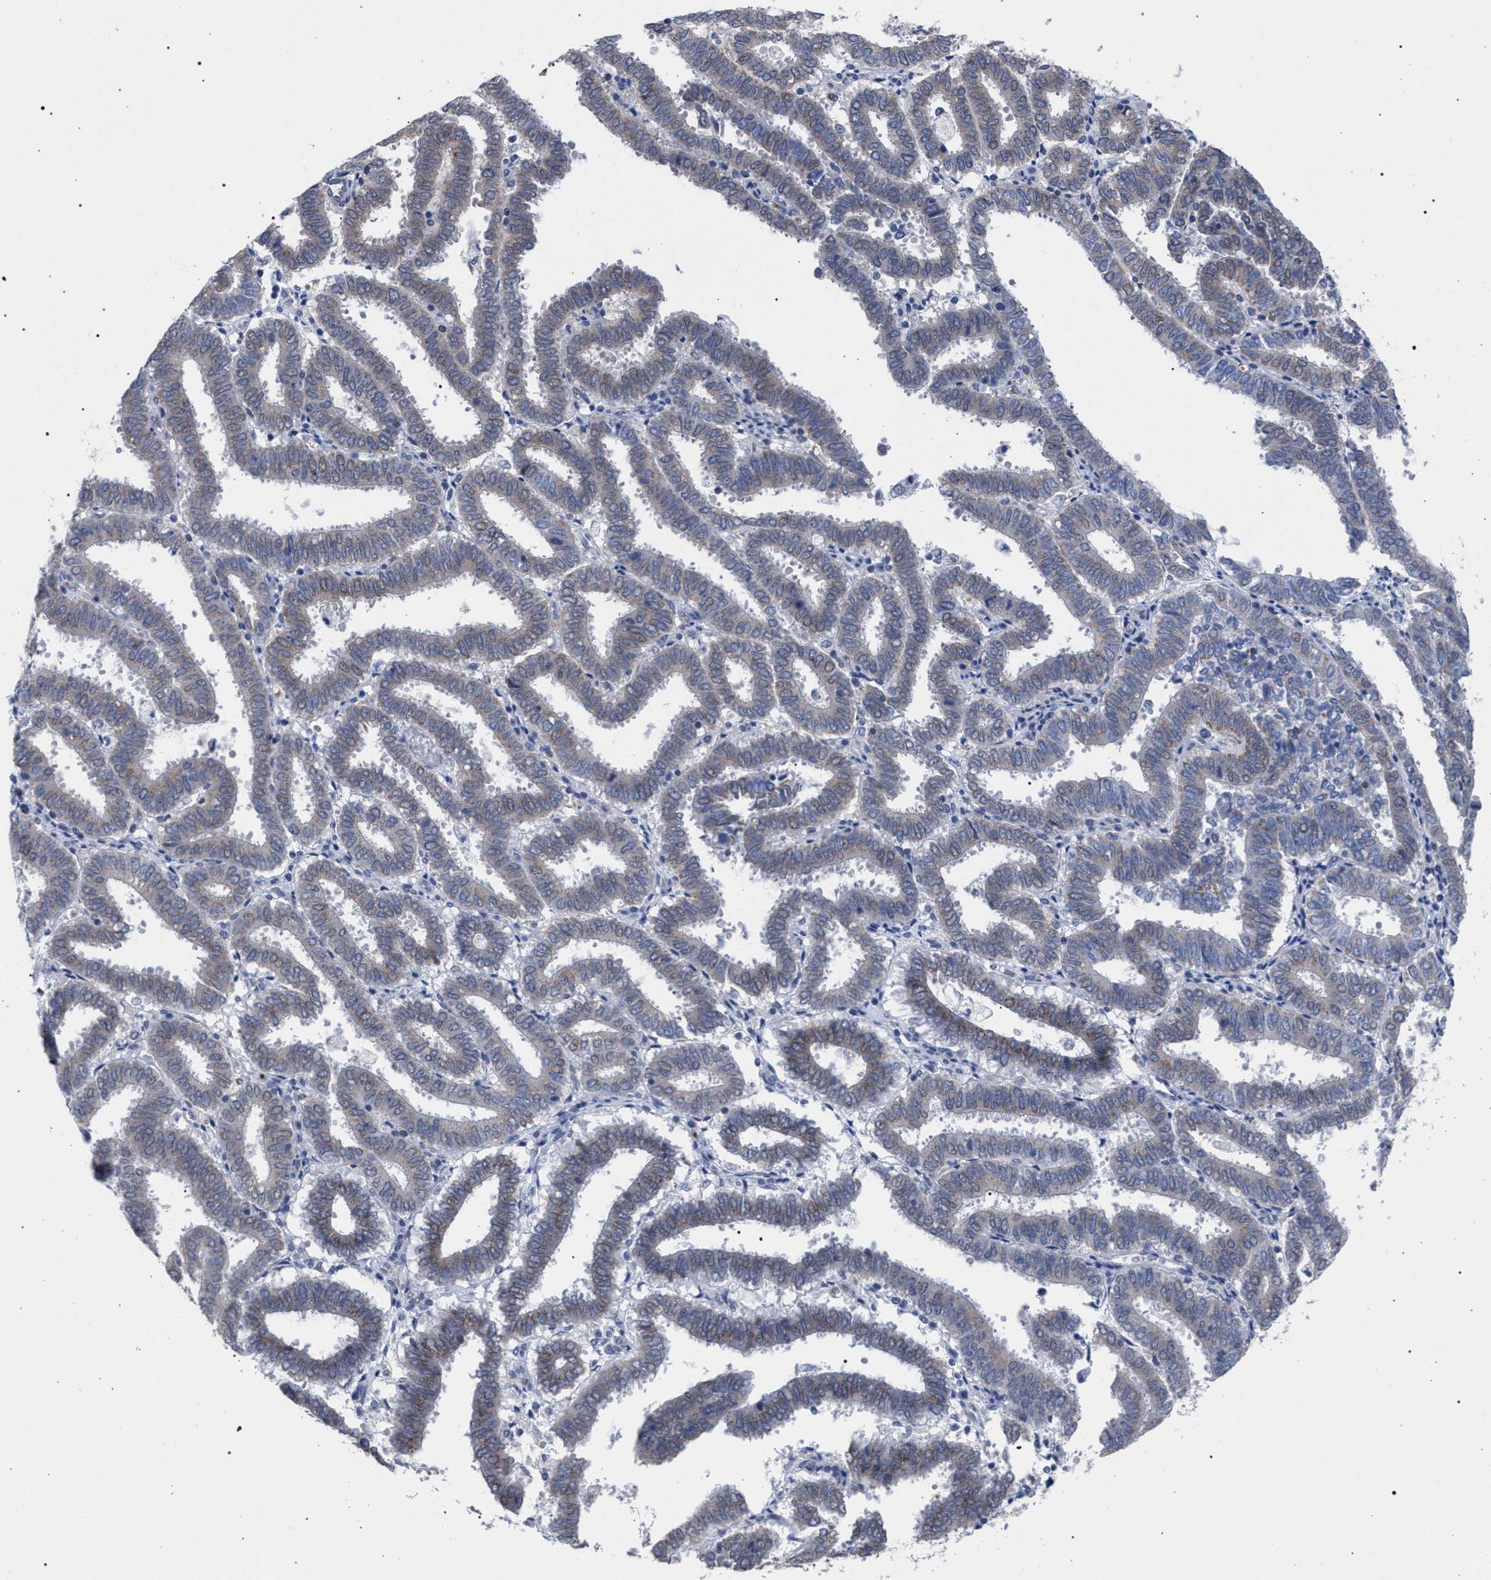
{"staining": {"intensity": "strong", "quantity": "25%-75%", "location": "cytoplasmic/membranous"}, "tissue": "endometrial cancer", "cell_type": "Tumor cells", "image_type": "cancer", "snomed": [{"axis": "morphology", "description": "Adenocarcinoma, NOS"}, {"axis": "topography", "description": "Uterus"}], "caption": "High-power microscopy captured an immunohistochemistry (IHC) histopathology image of endometrial cancer, revealing strong cytoplasmic/membranous staining in about 25%-75% of tumor cells.", "gene": "GOLGA2", "patient": {"sex": "female", "age": 83}}